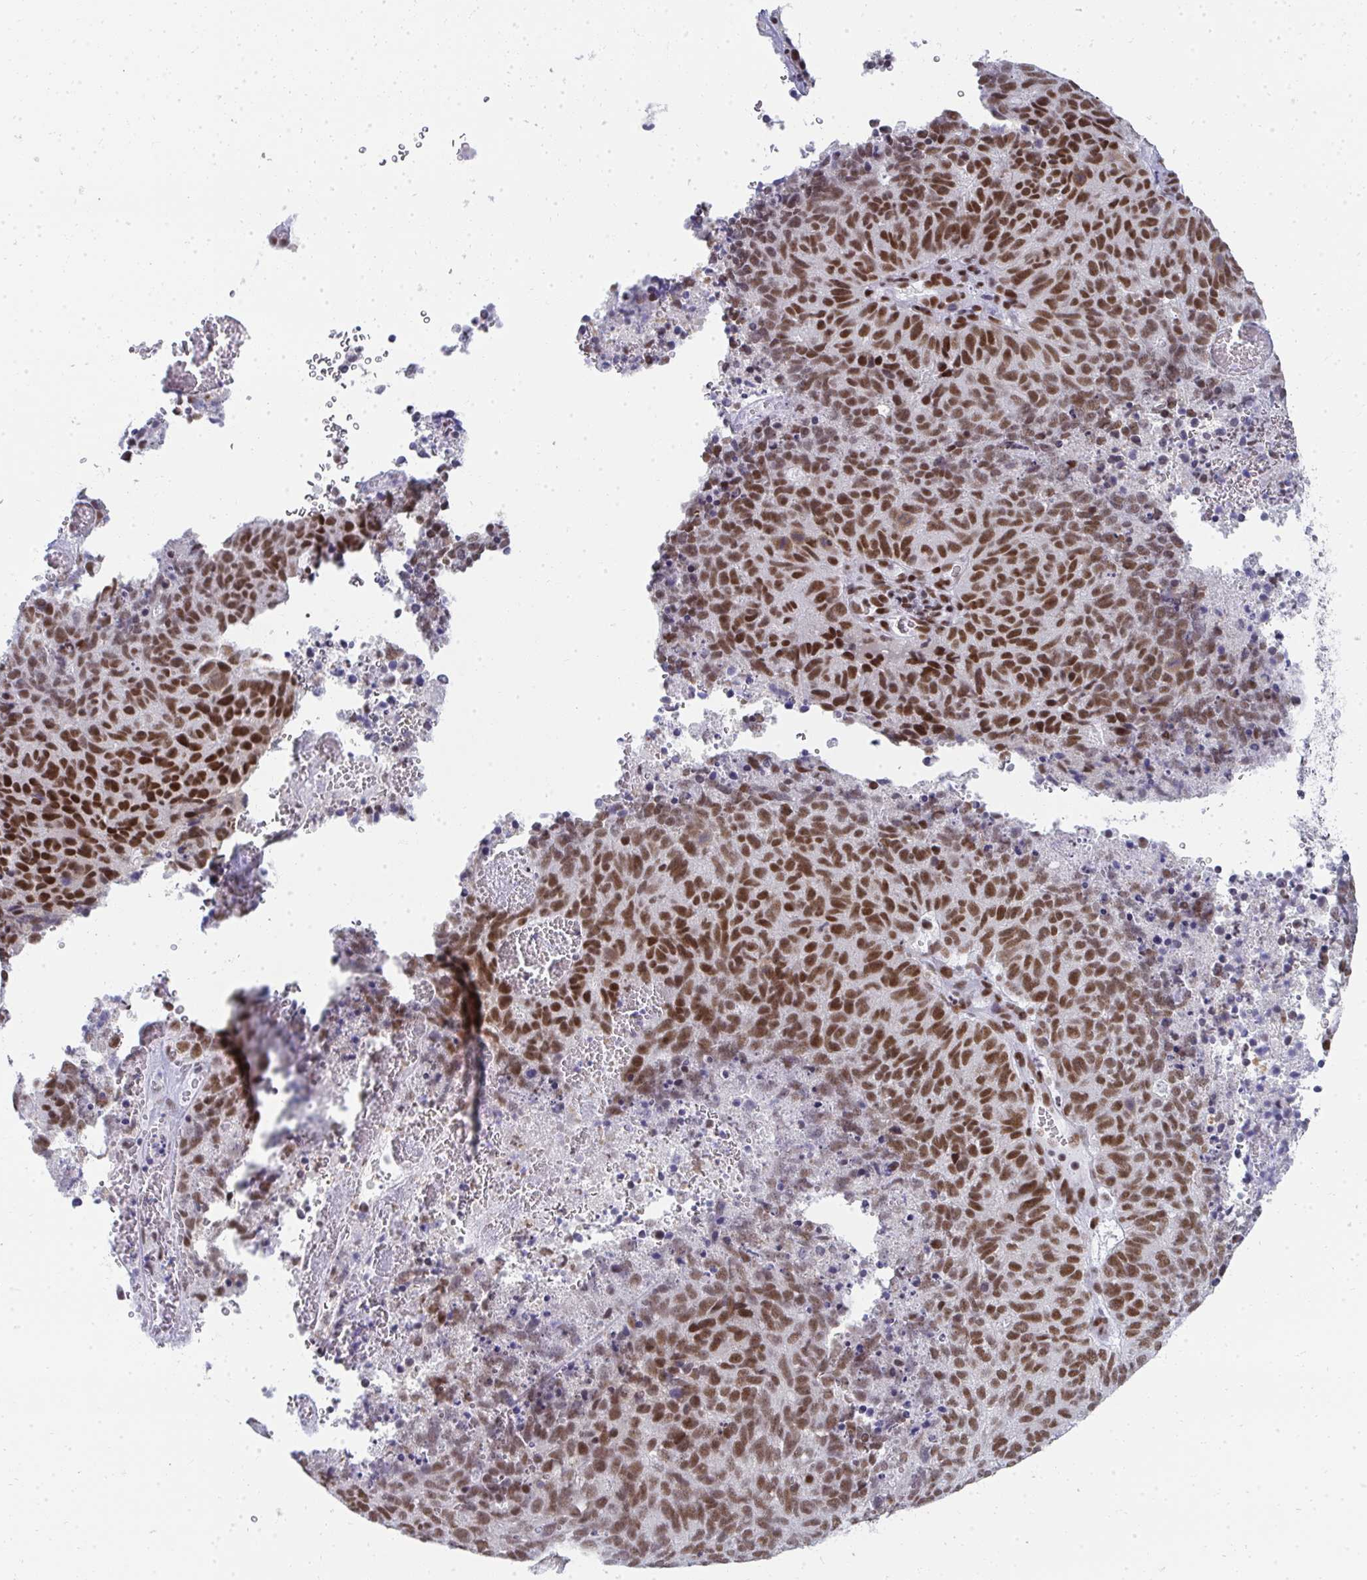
{"staining": {"intensity": "moderate", "quantity": ">75%", "location": "nuclear"}, "tissue": "cervical cancer", "cell_type": "Tumor cells", "image_type": "cancer", "snomed": [{"axis": "morphology", "description": "Adenocarcinoma, NOS"}, {"axis": "topography", "description": "Cervix"}], "caption": "Brown immunohistochemical staining in adenocarcinoma (cervical) demonstrates moderate nuclear staining in about >75% of tumor cells.", "gene": "CREBBP", "patient": {"sex": "female", "age": 38}}